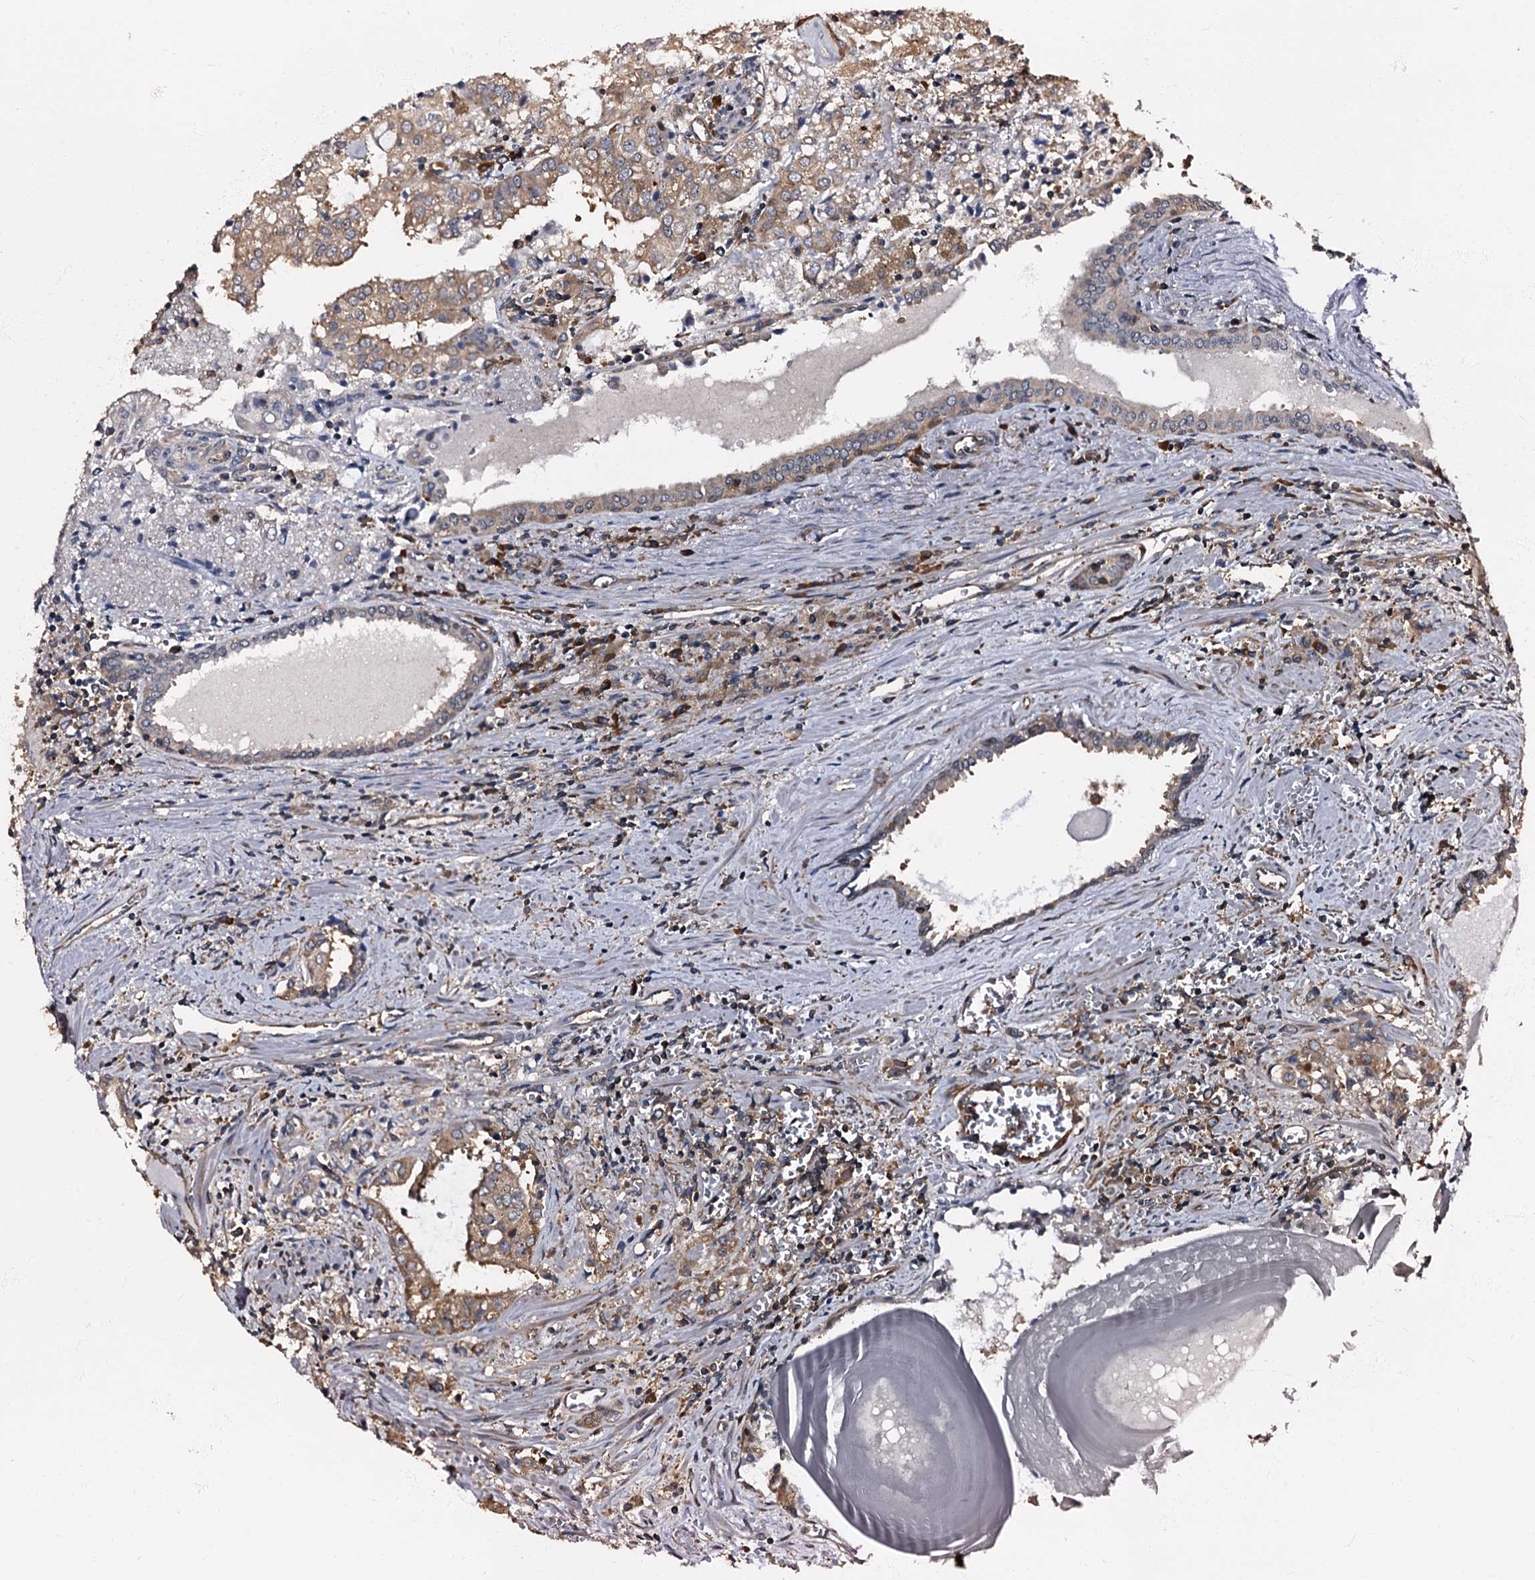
{"staining": {"intensity": "moderate", "quantity": ">75%", "location": "cytoplasmic/membranous"}, "tissue": "prostate cancer", "cell_type": "Tumor cells", "image_type": "cancer", "snomed": [{"axis": "morphology", "description": "Adenocarcinoma, High grade"}, {"axis": "topography", "description": "Prostate"}], "caption": "IHC micrograph of human high-grade adenocarcinoma (prostate) stained for a protein (brown), which displays medium levels of moderate cytoplasmic/membranous positivity in about >75% of tumor cells.", "gene": "ATP2C1", "patient": {"sex": "male", "age": 68}}